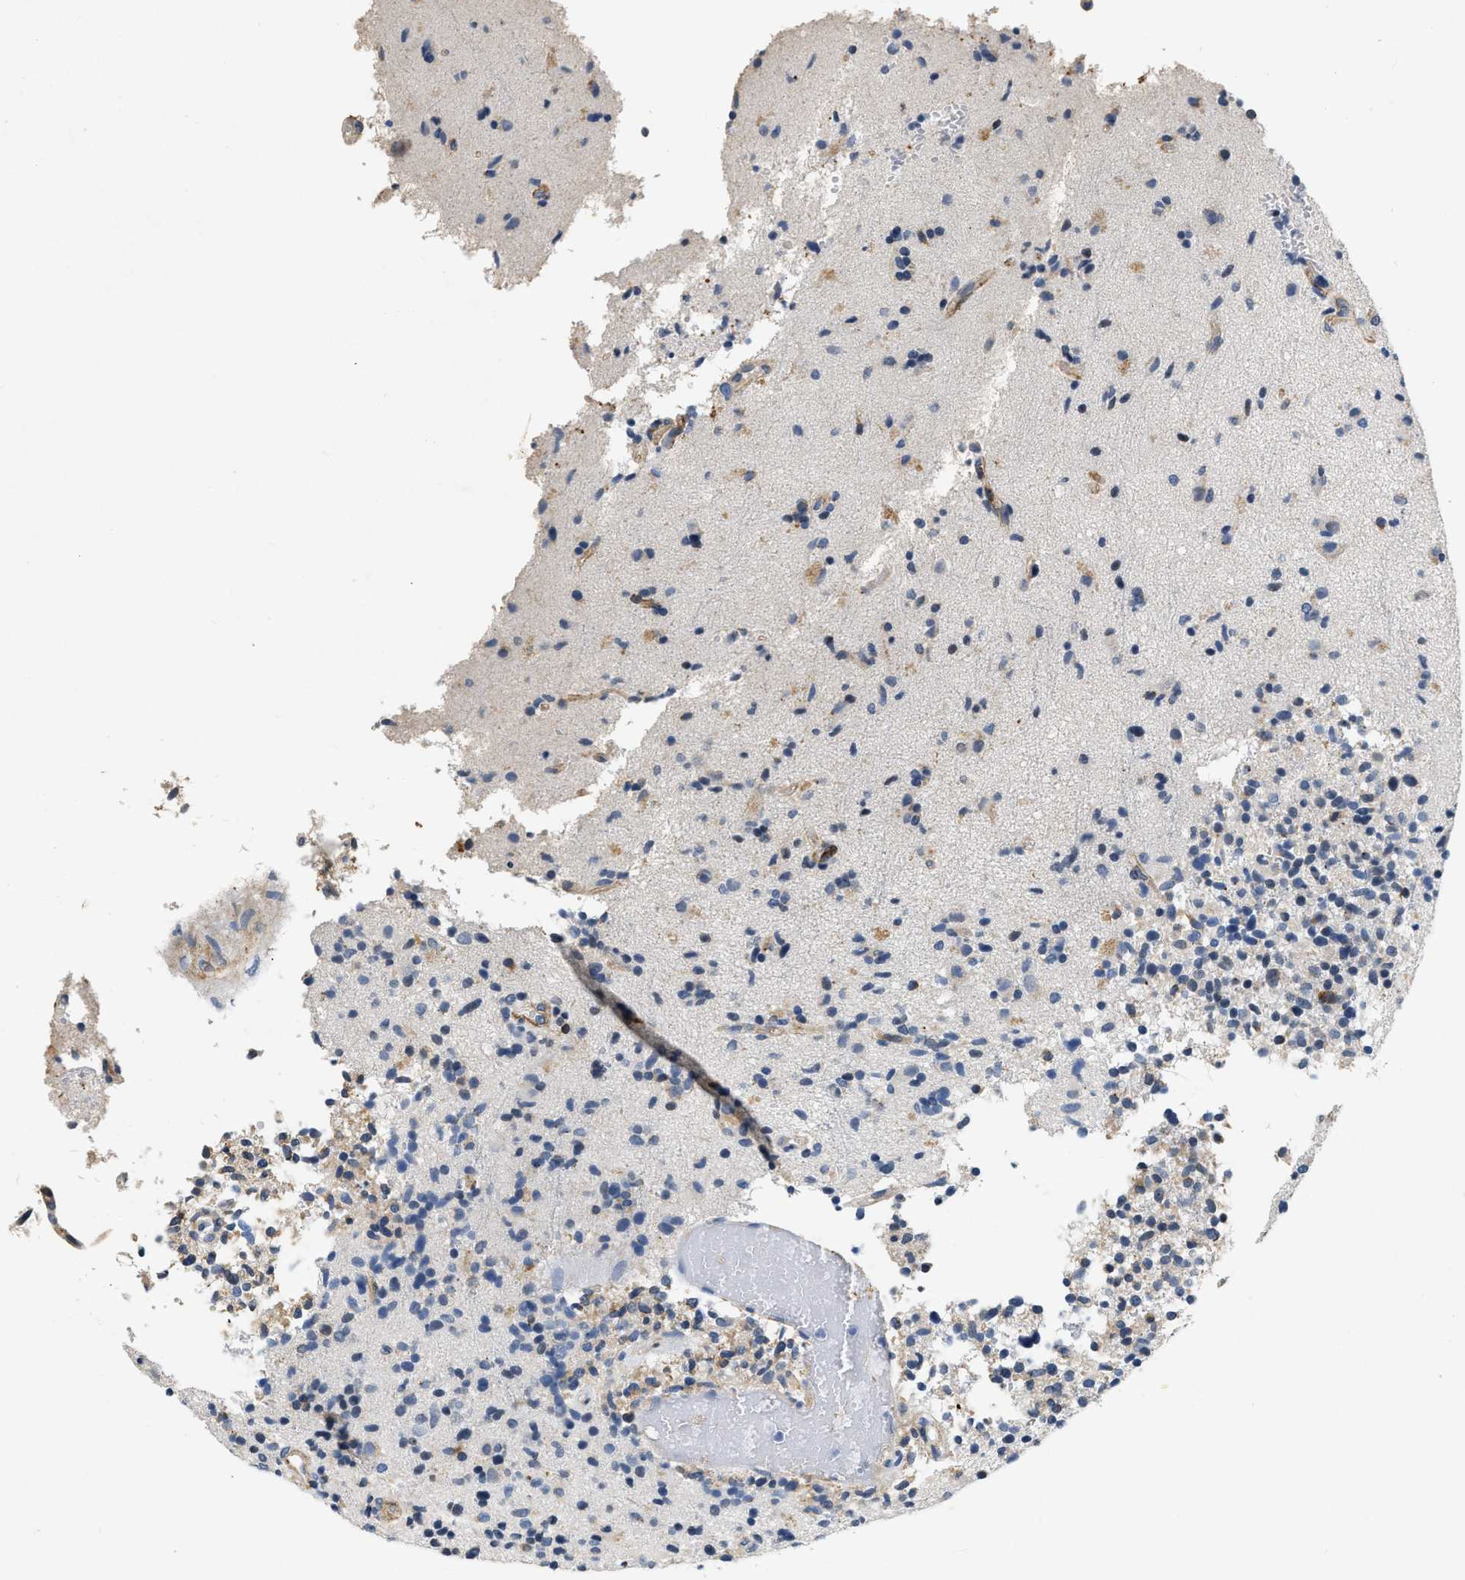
{"staining": {"intensity": "negative", "quantity": "none", "location": "none"}, "tissue": "glioma", "cell_type": "Tumor cells", "image_type": "cancer", "snomed": [{"axis": "morphology", "description": "Glioma, malignant, High grade"}, {"axis": "topography", "description": "Brain"}], "caption": "Tumor cells are negative for brown protein staining in glioma.", "gene": "PDGFRA", "patient": {"sex": "male", "age": 72}}